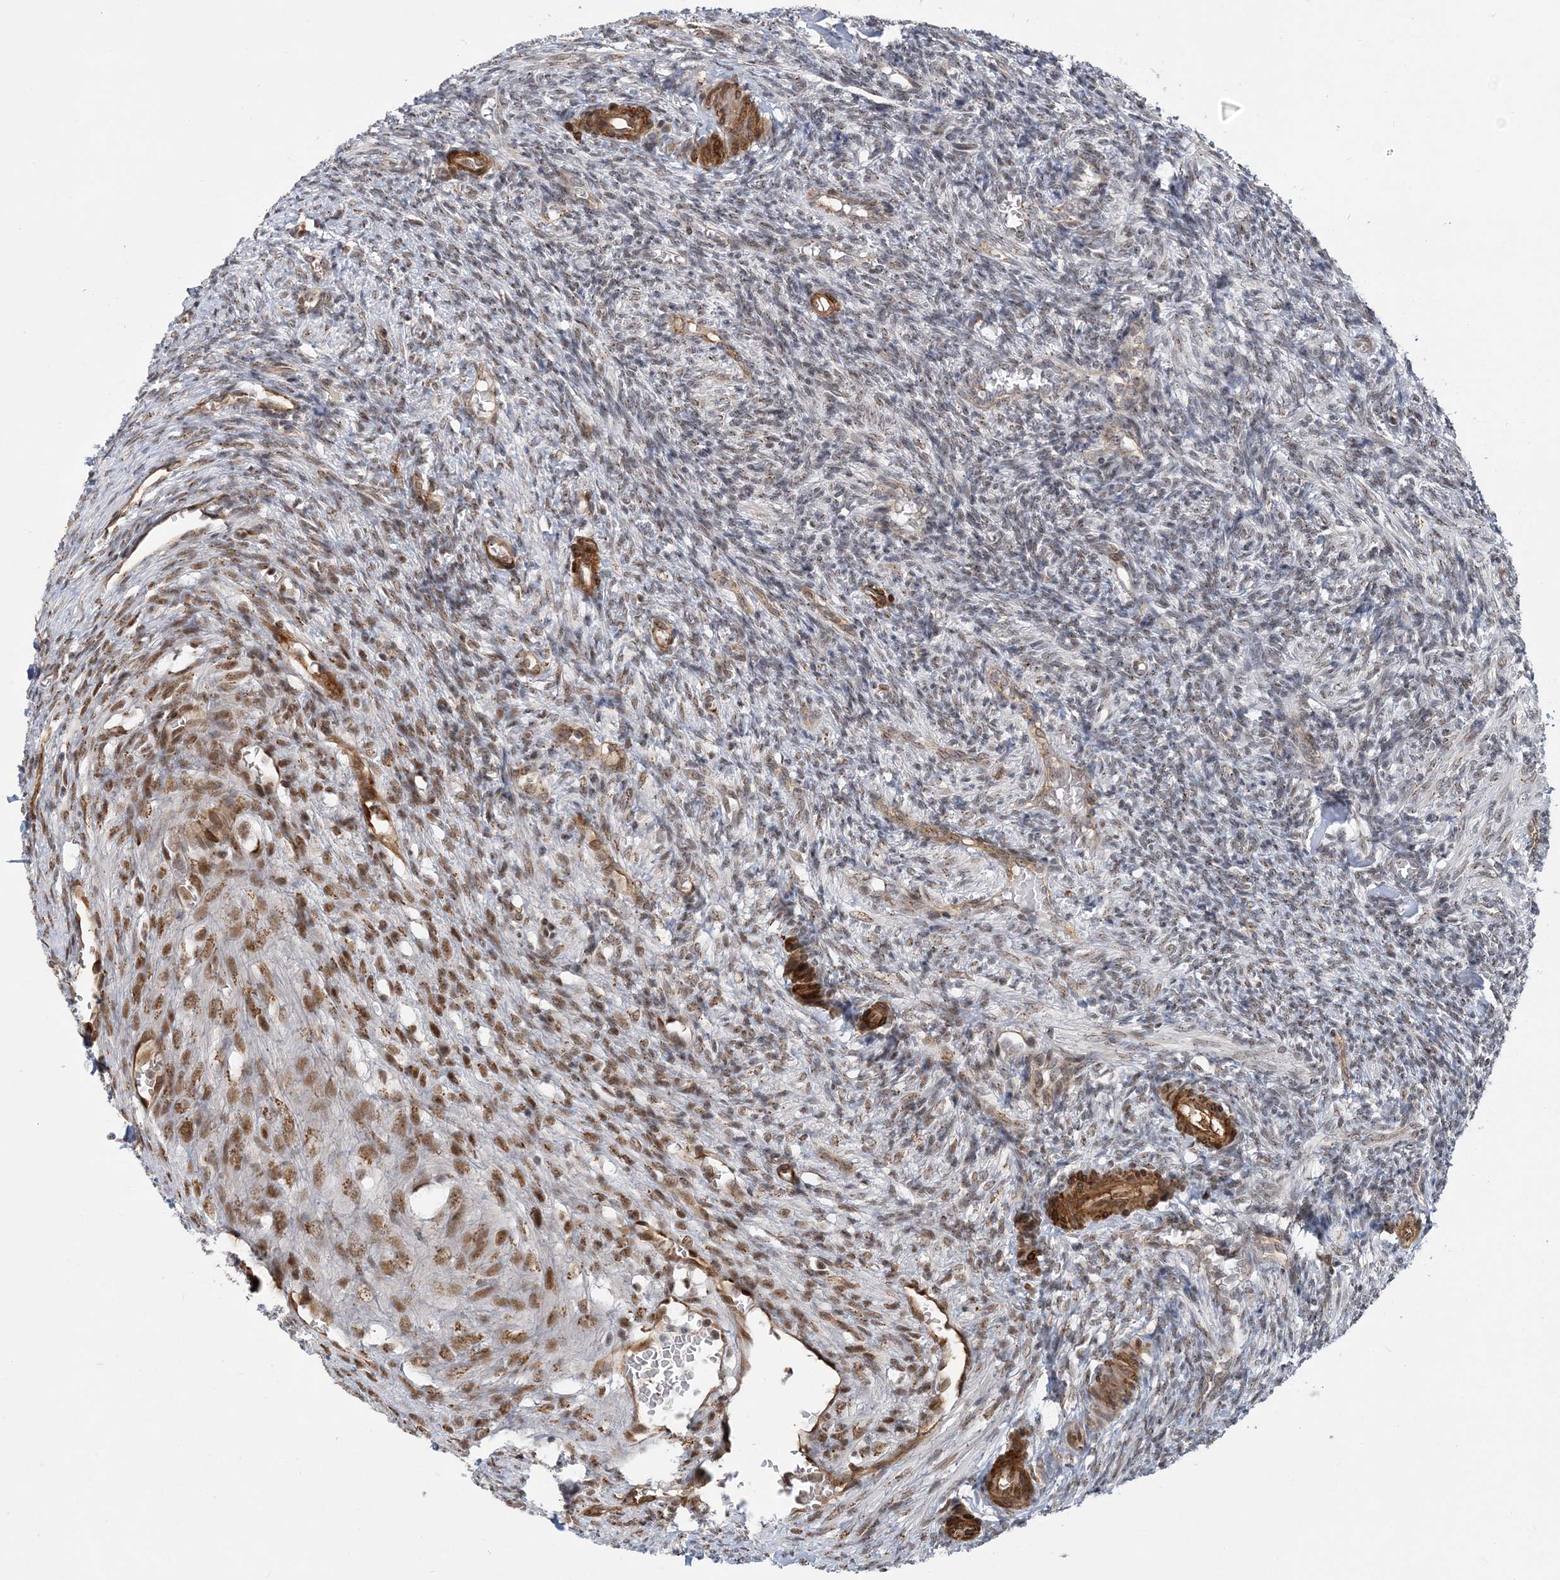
{"staining": {"intensity": "weak", "quantity": "25%-75%", "location": "nuclear"}, "tissue": "ovary", "cell_type": "Ovarian stroma cells", "image_type": "normal", "snomed": [{"axis": "morphology", "description": "Normal tissue, NOS"}, {"axis": "topography", "description": "Ovary"}], "caption": "A high-resolution image shows immunohistochemistry staining of benign ovary, which demonstrates weak nuclear positivity in approximately 25%-75% of ovarian stroma cells. The staining is performed using DAB (3,3'-diaminobenzidine) brown chromogen to label protein expression. The nuclei are counter-stained blue using hematoxylin.", "gene": "PLRG1", "patient": {"sex": "female", "age": 27}}